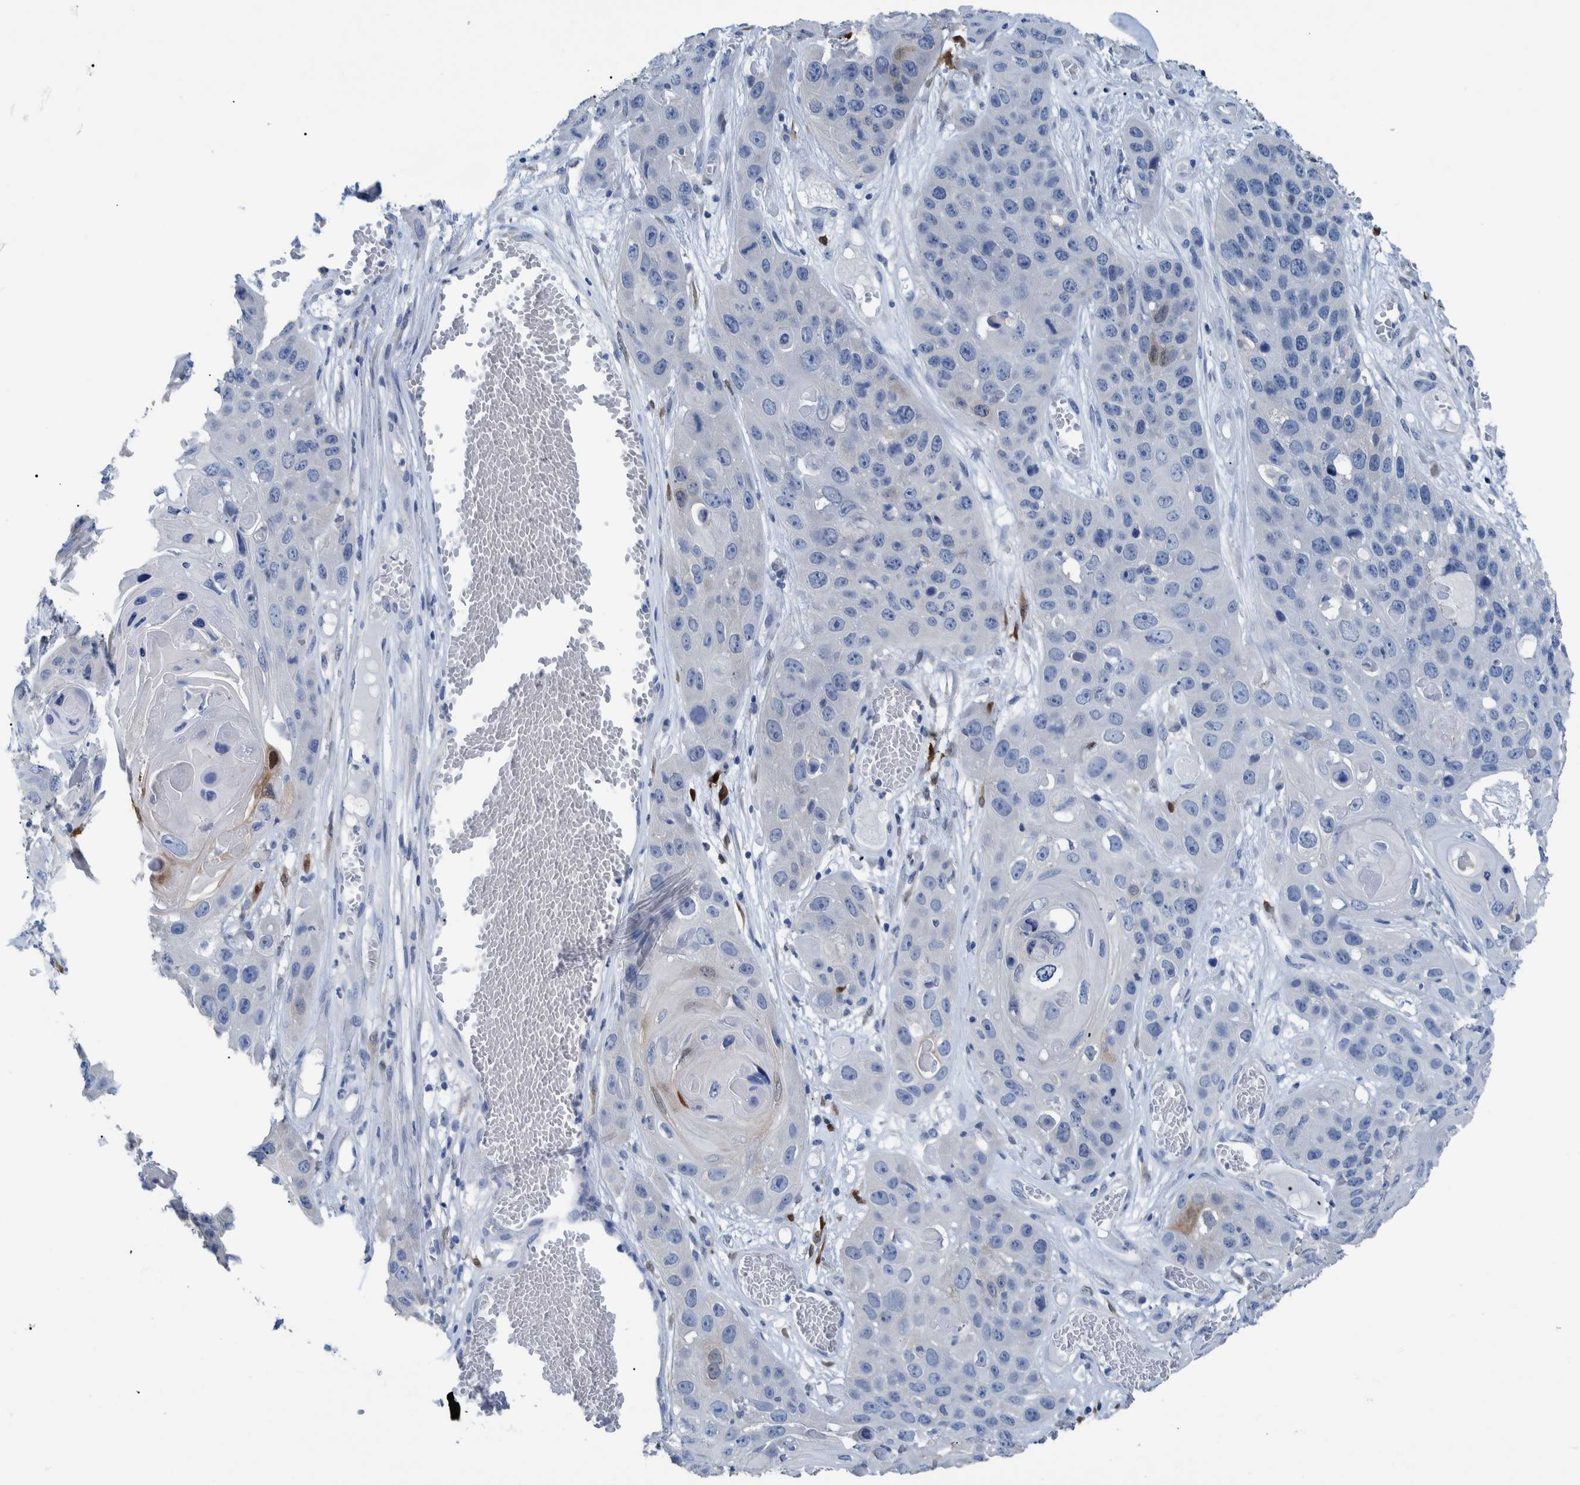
{"staining": {"intensity": "negative", "quantity": "none", "location": "none"}, "tissue": "skin cancer", "cell_type": "Tumor cells", "image_type": "cancer", "snomed": [{"axis": "morphology", "description": "Squamous cell carcinoma, NOS"}, {"axis": "topography", "description": "Skin"}], "caption": "IHC micrograph of skin cancer (squamous cell carcinoma) stained for a protein (brown), which demonstrates no positivity in tumor cells.", "gene": "IDO1", "patient": {"sex": "male", "age": 55}}